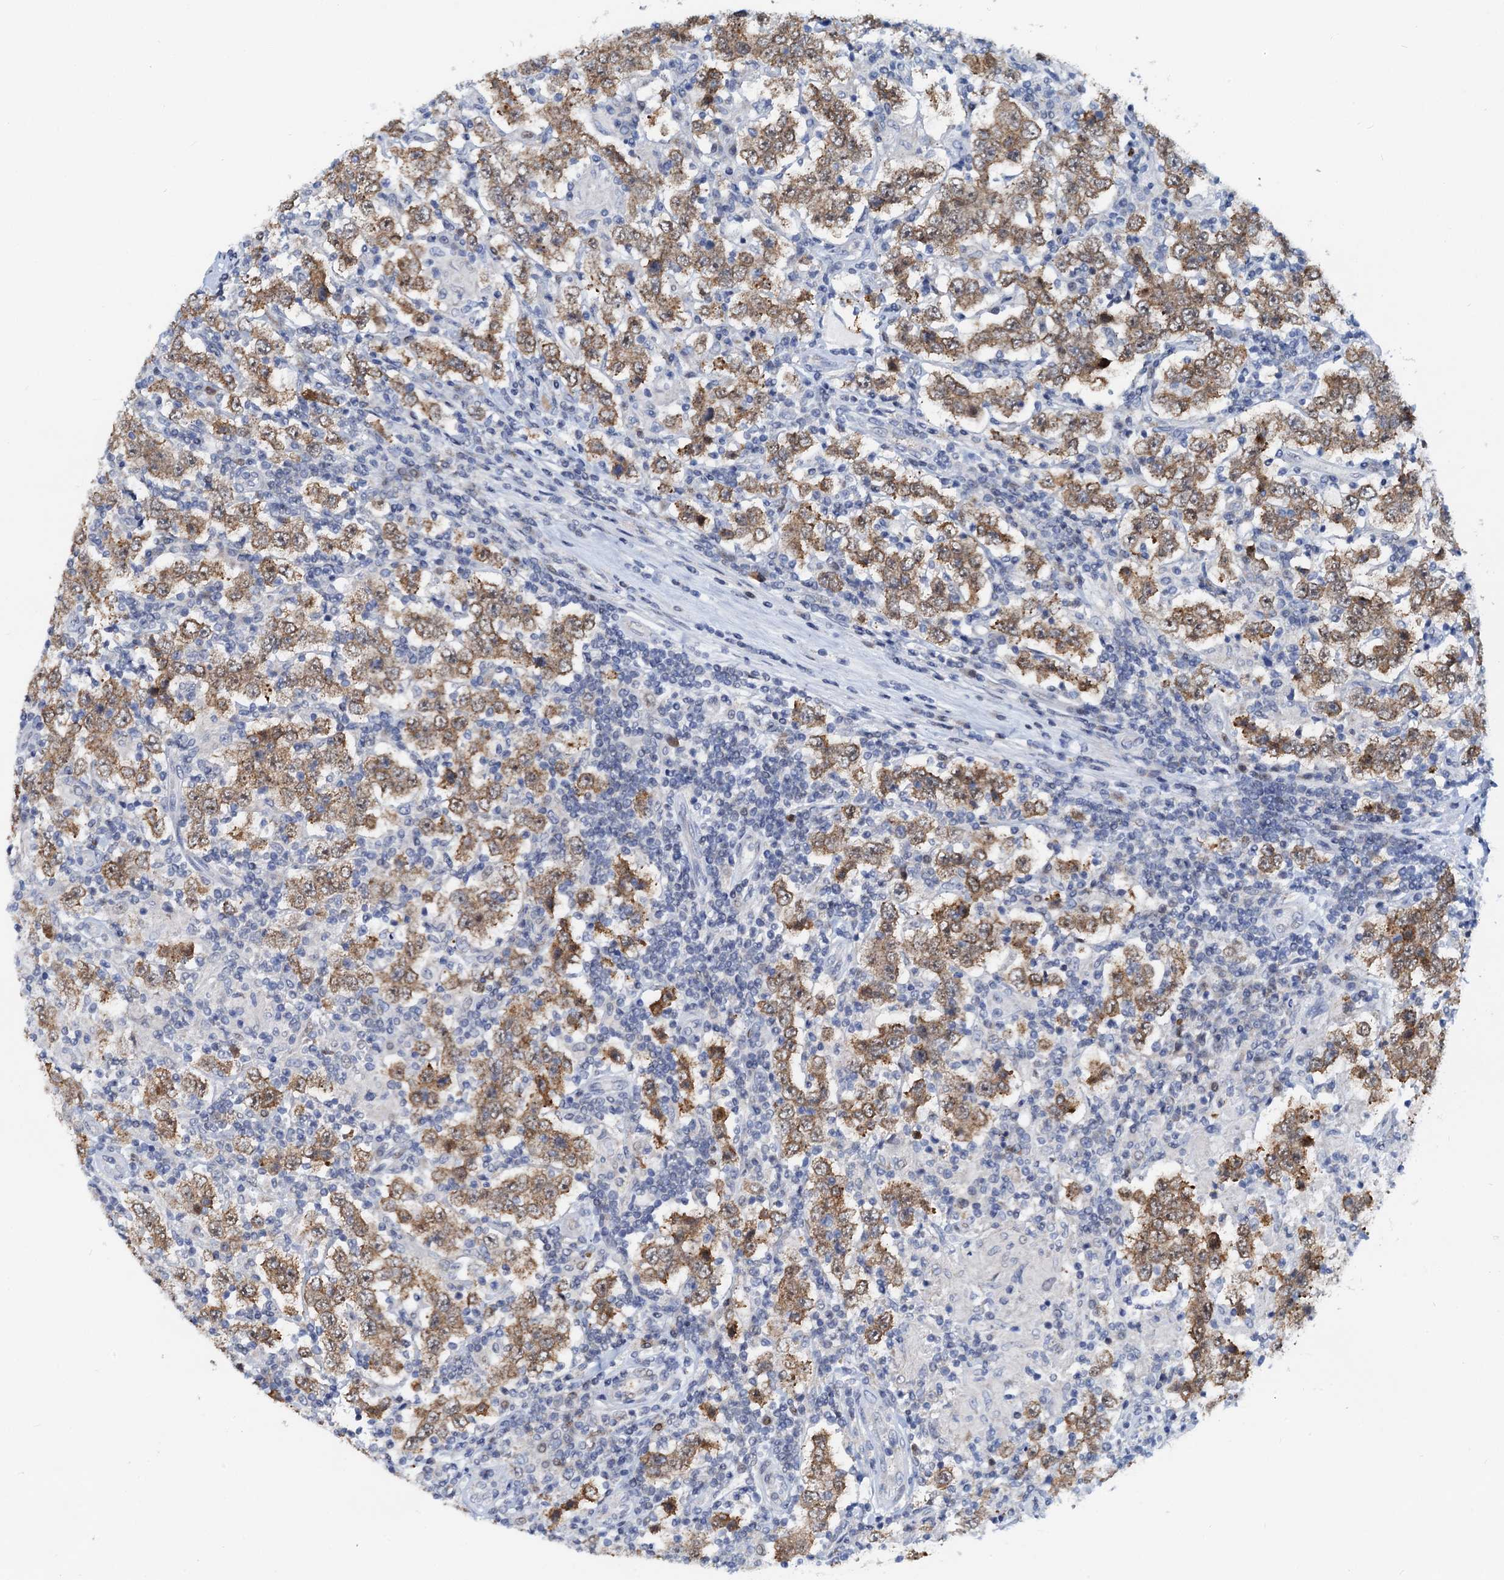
{"staining": {"intensity": "moderate", "quantity": ">75%", "location": "cytoplasmic/membranous"}, "tissue": "testis cancer", "cell_type": "Tumor cells", "image_type": "cancer", "snomed": [{"axis": "morphology", "description": "Normal tissue, NOS"}, {"axis": "morphology", "description": "Urothelial carcinoma, High grade"}, {"axis": "morphology", "description": "Seminoma, NOS"}, {"axis": "morphology", "description": "Carcinoma, Embryonal, NOS"}, {"axis": "topography", "description": "Urinary bladder"}, {"axis": "topography", "description": "Testis"}], "caption": "This histopathology image shows testis cancer (embryonal carcinoma) stained with immunohistochemistry to label a protein in brown. The cytoplasmic/membranous of tumor cells show moderate positivity for the protein. Nuclei are counter-stained blue.", "gene": "PTGES3", "patient": {"sex": "male", "age": 41}}